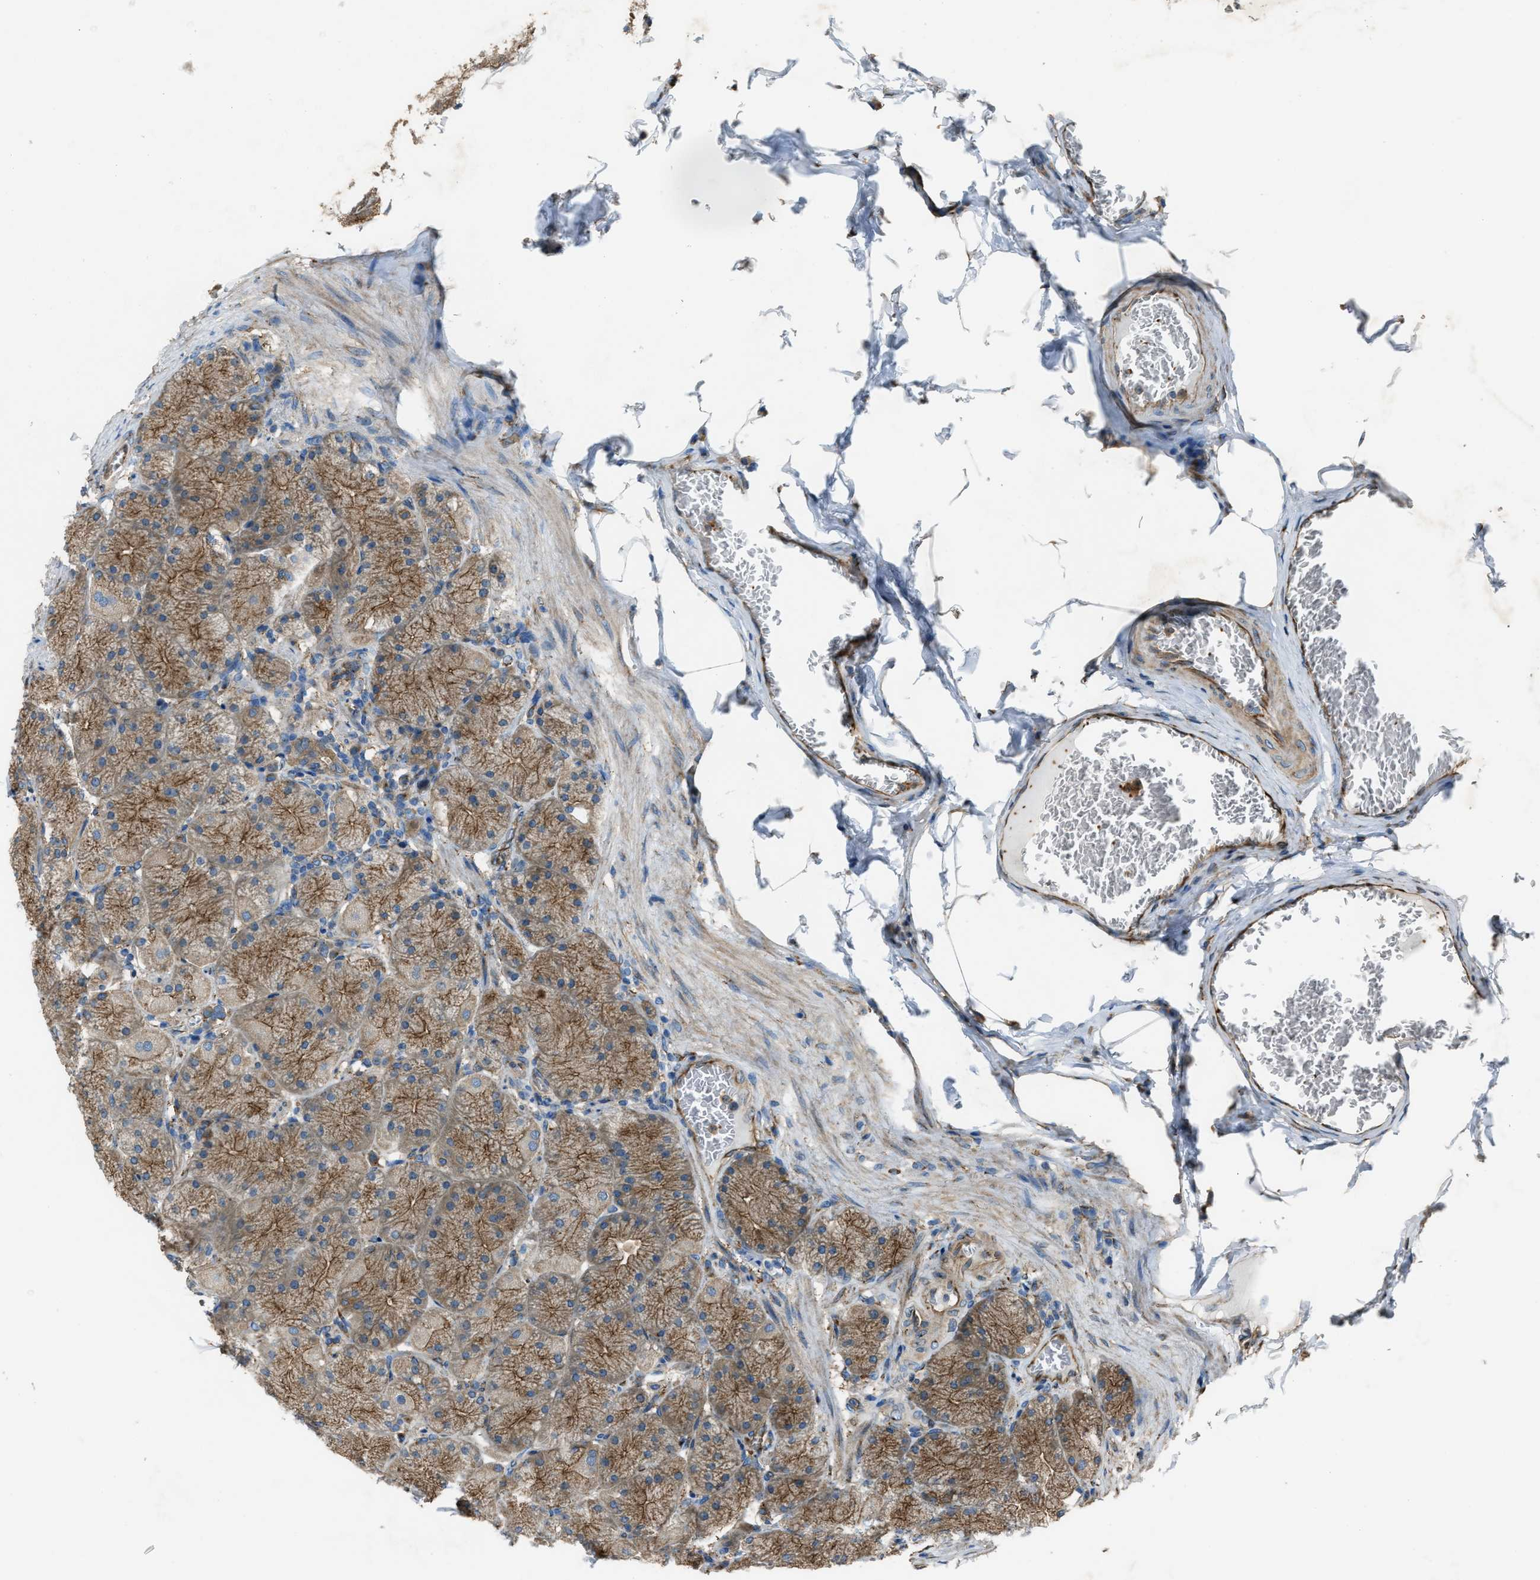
{"staining": {"intensity": "moderate", "quantity": ">75%", "location": "cytoplasmic/membranous"}, "tissue": "stomach", "cell_type": "Glandular cells", "image_type": "normal", "snomed": [{"axis": "morphology", "description": "Normal tissue, NOS"}, {"axis": "topography", "description": "Stomach, upper"}], "caption": "Protein staining reveals moderate cytoplasmic/membranous staining in approximately >75% of glandular cells in unremarkable stomach. (Stains: DAB in brown, nuclei in blue, Microscopy: brightfield microscopy at high magnification).", "gene": "TRPC1", "patient": {"sex": "female", "age": 56}}